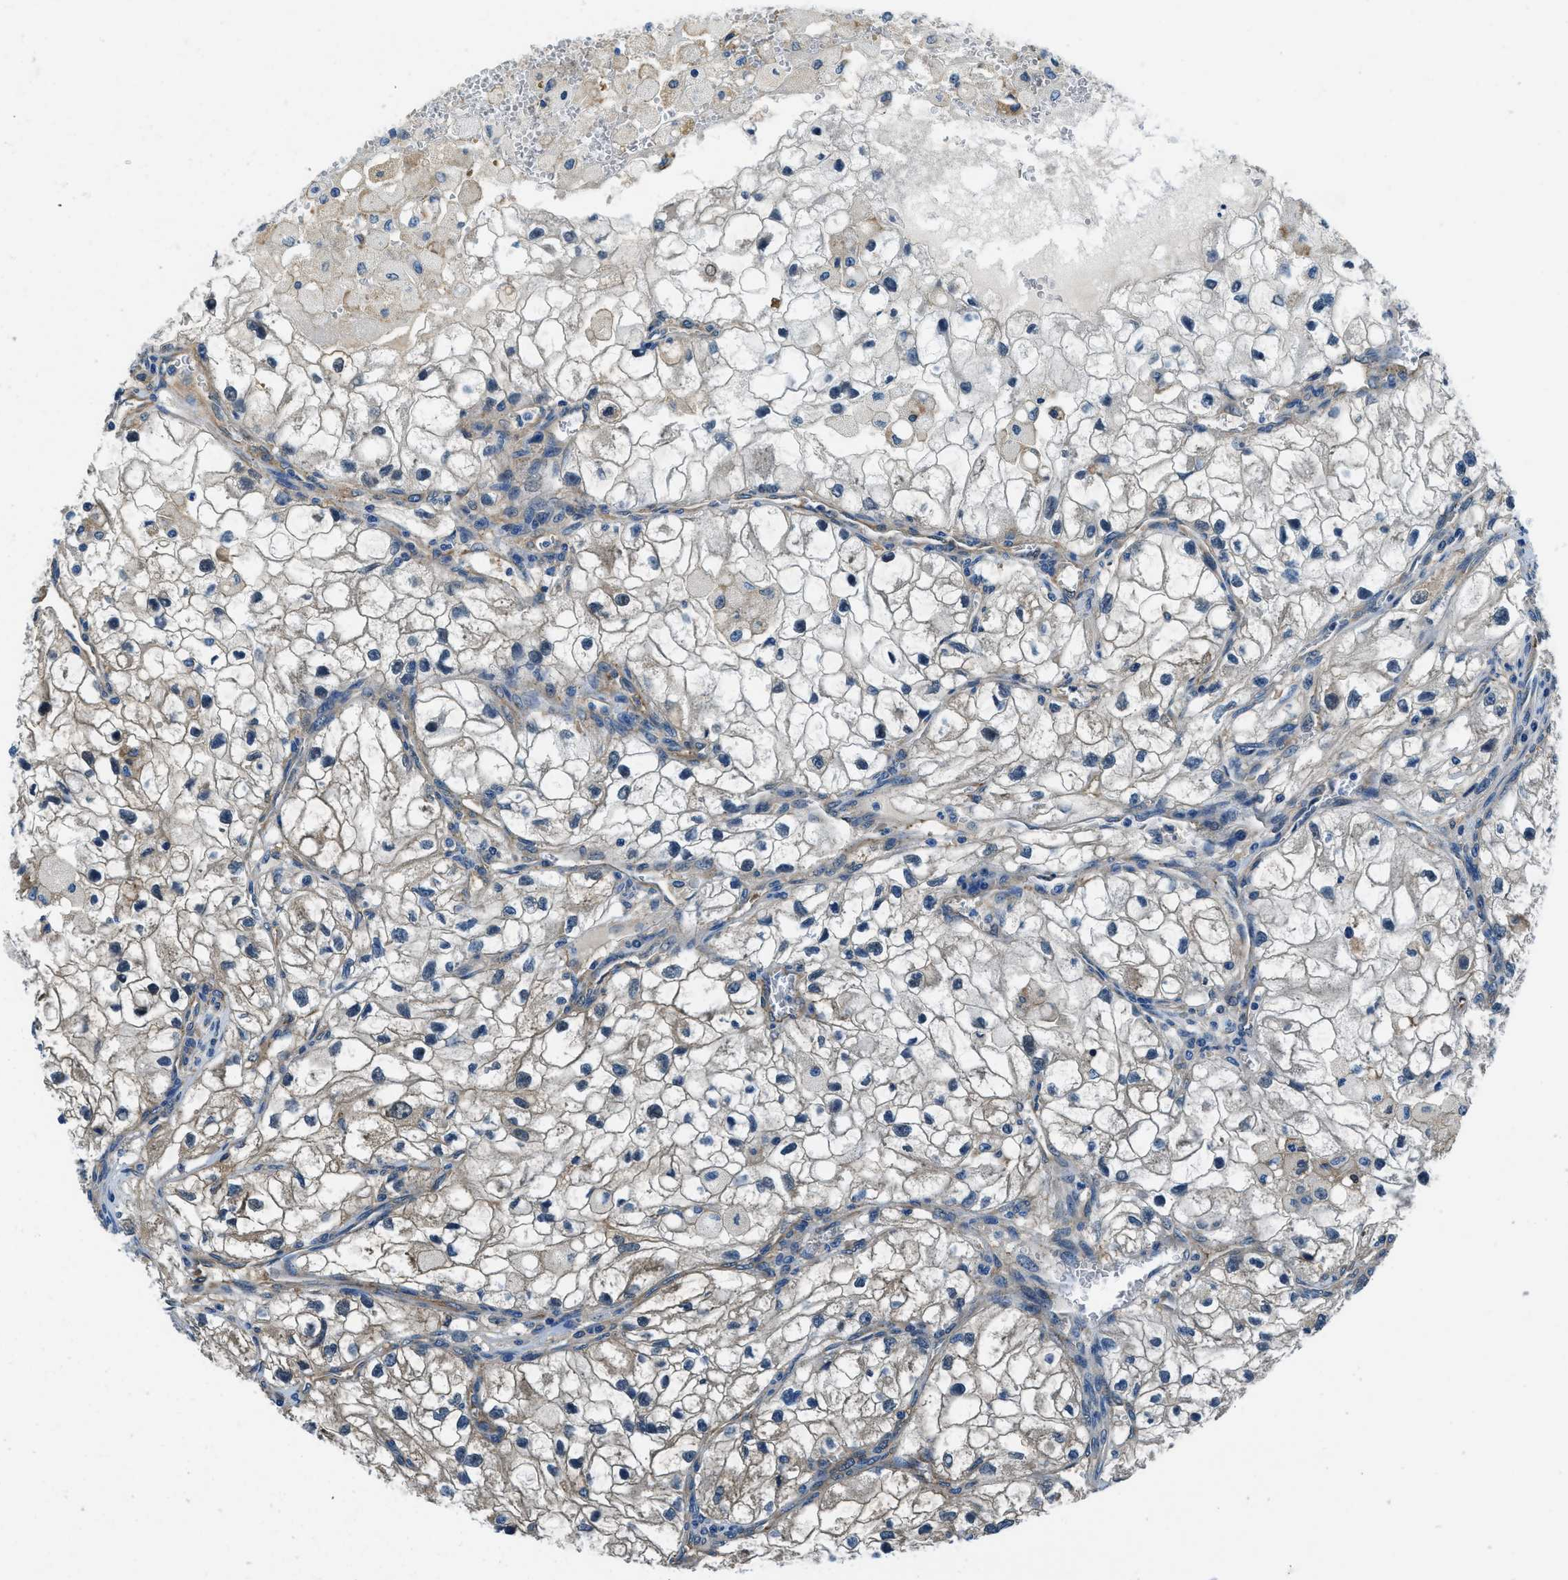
{"staining": {"intensity": "weak", "quantity": "<25%", "location": "cytoplasmic/membranous"}, "tissue": "renal cancer", "cell_type": "Tumor cells", "image_type": "cancer", "snomed": [{"axis": "morphology", "description": "Adenocarcinoma, NOS"}, {"axis": "topography", "description": "Kidney"}], "caption": "Immunohistochemistry (IHC) image of renal cancer stained for a protein (brown), which demonstrates no staining in tumor cells.", "gene": "TWF1", "patient": {"sex": "female", "age": 70}}